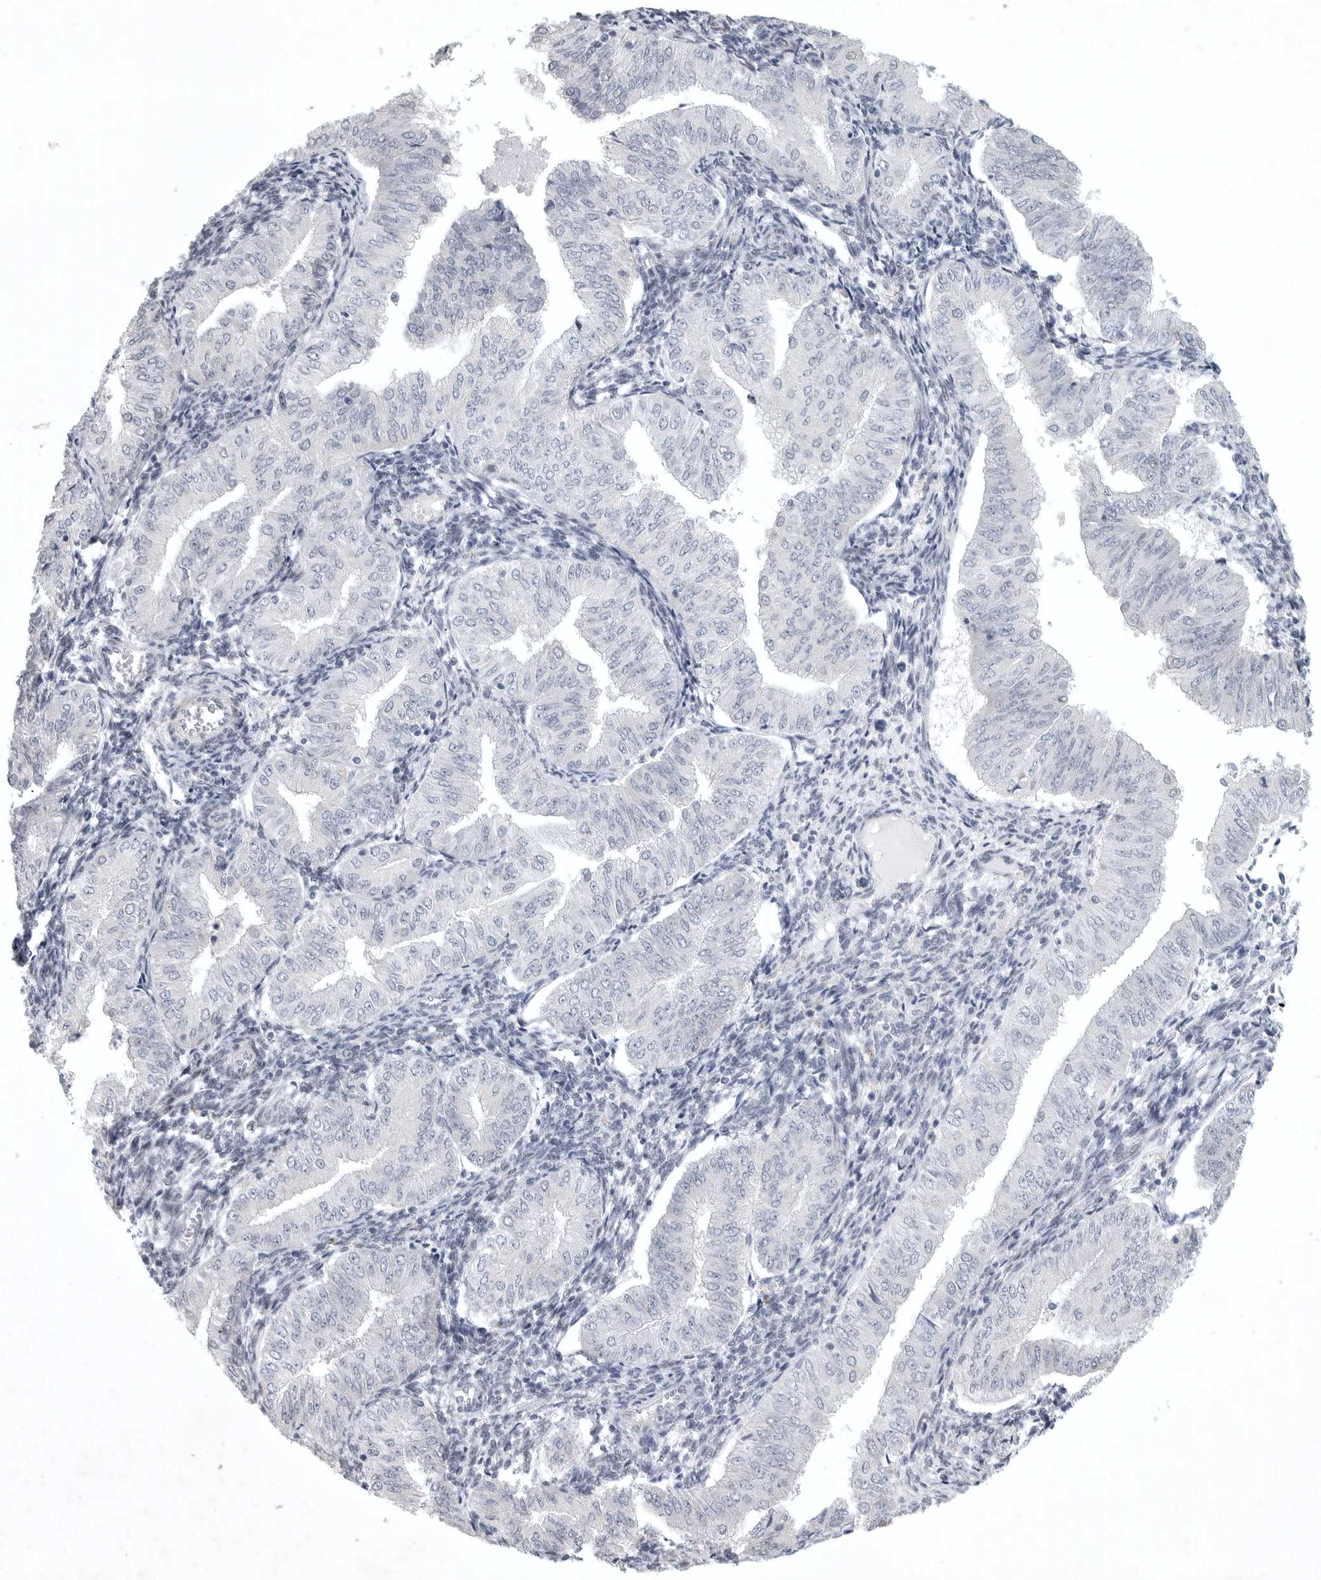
{"staining": {"intensity": "negative", "quantity": "none", "location": "none"}, "tissue": "endometrial cancer", "cell_type": "Tumor cells", "image_type": "cancer", "snomed": [{"axis": "morphology", "description": "Normal tissue, NOS"}, {"axis": "morphology", "description": "Adenocarcinoma, NOS"}, {"axis": "topography", "description": "Endometrium"}], "caption": "DAB (3,3'-diaminobenzidine) immunohistochemical staining of endometrial cancer exhibits no significant positivity in tumor cells.", "gene": "TNR", "patient": {"sex": "female", "age": 53}}